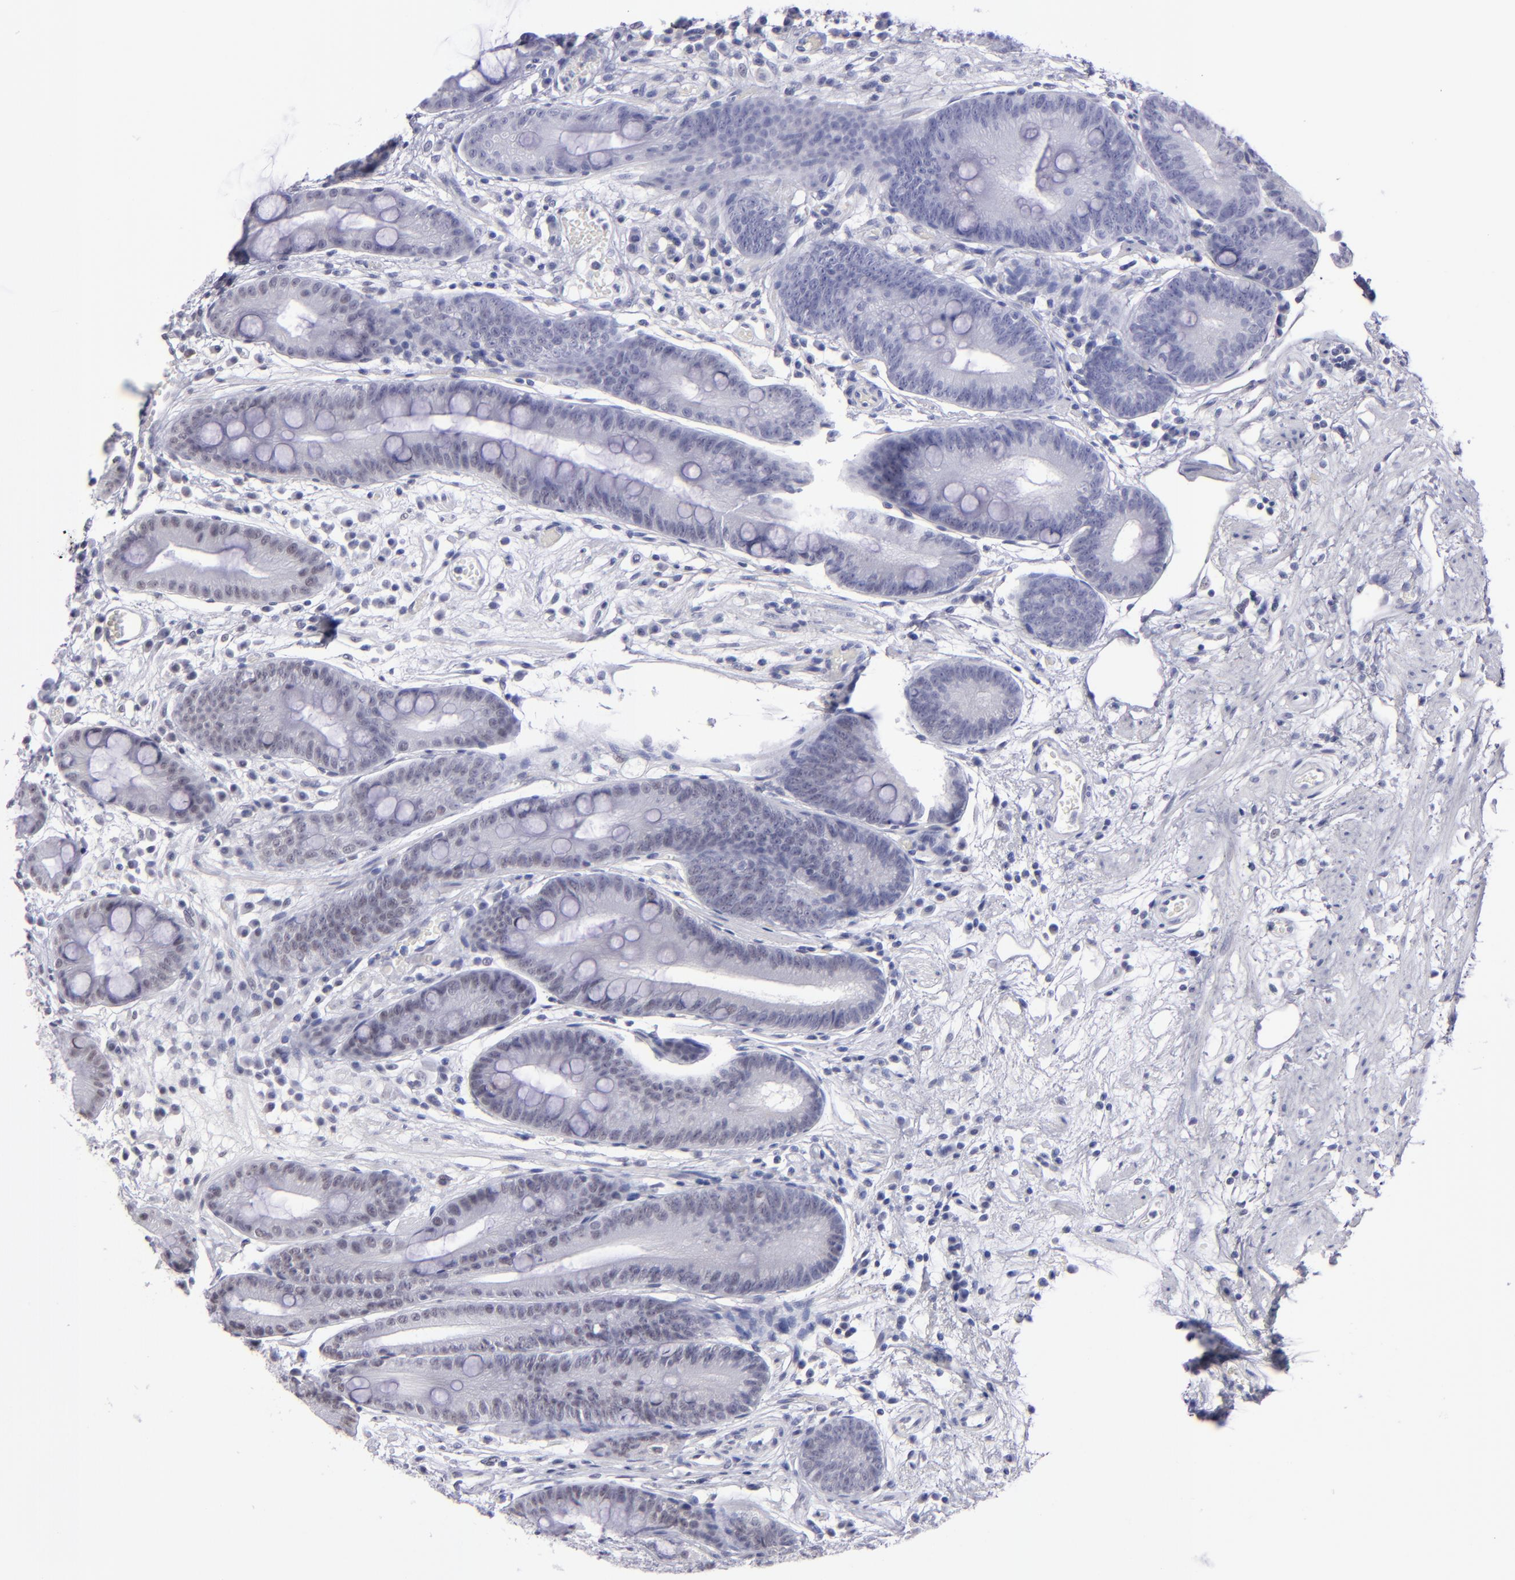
{"staining": {"intensity": "weak", "quantity": "<25%", "location": "nuclear"}, "tissue": "stomach", "cell_type": "Glandular cells", "image_type": "normal", "snomed": [{"axis": "morphology", "description": "Normal tissue, NOS"}, {"axis": "morphology", "description": "Inflammation, NOS"}, {"axis": "topography", "description": "Stomach, lower"}], "caption": "This photomicrograph is of benign stomach stained with immunohistochemistry to label a protein in brown with the nuclei are counter-stained blue. There is no staining in glandular cells.", "gene": "OTUB2", "patient": {"sex": "male", "age": 59}}